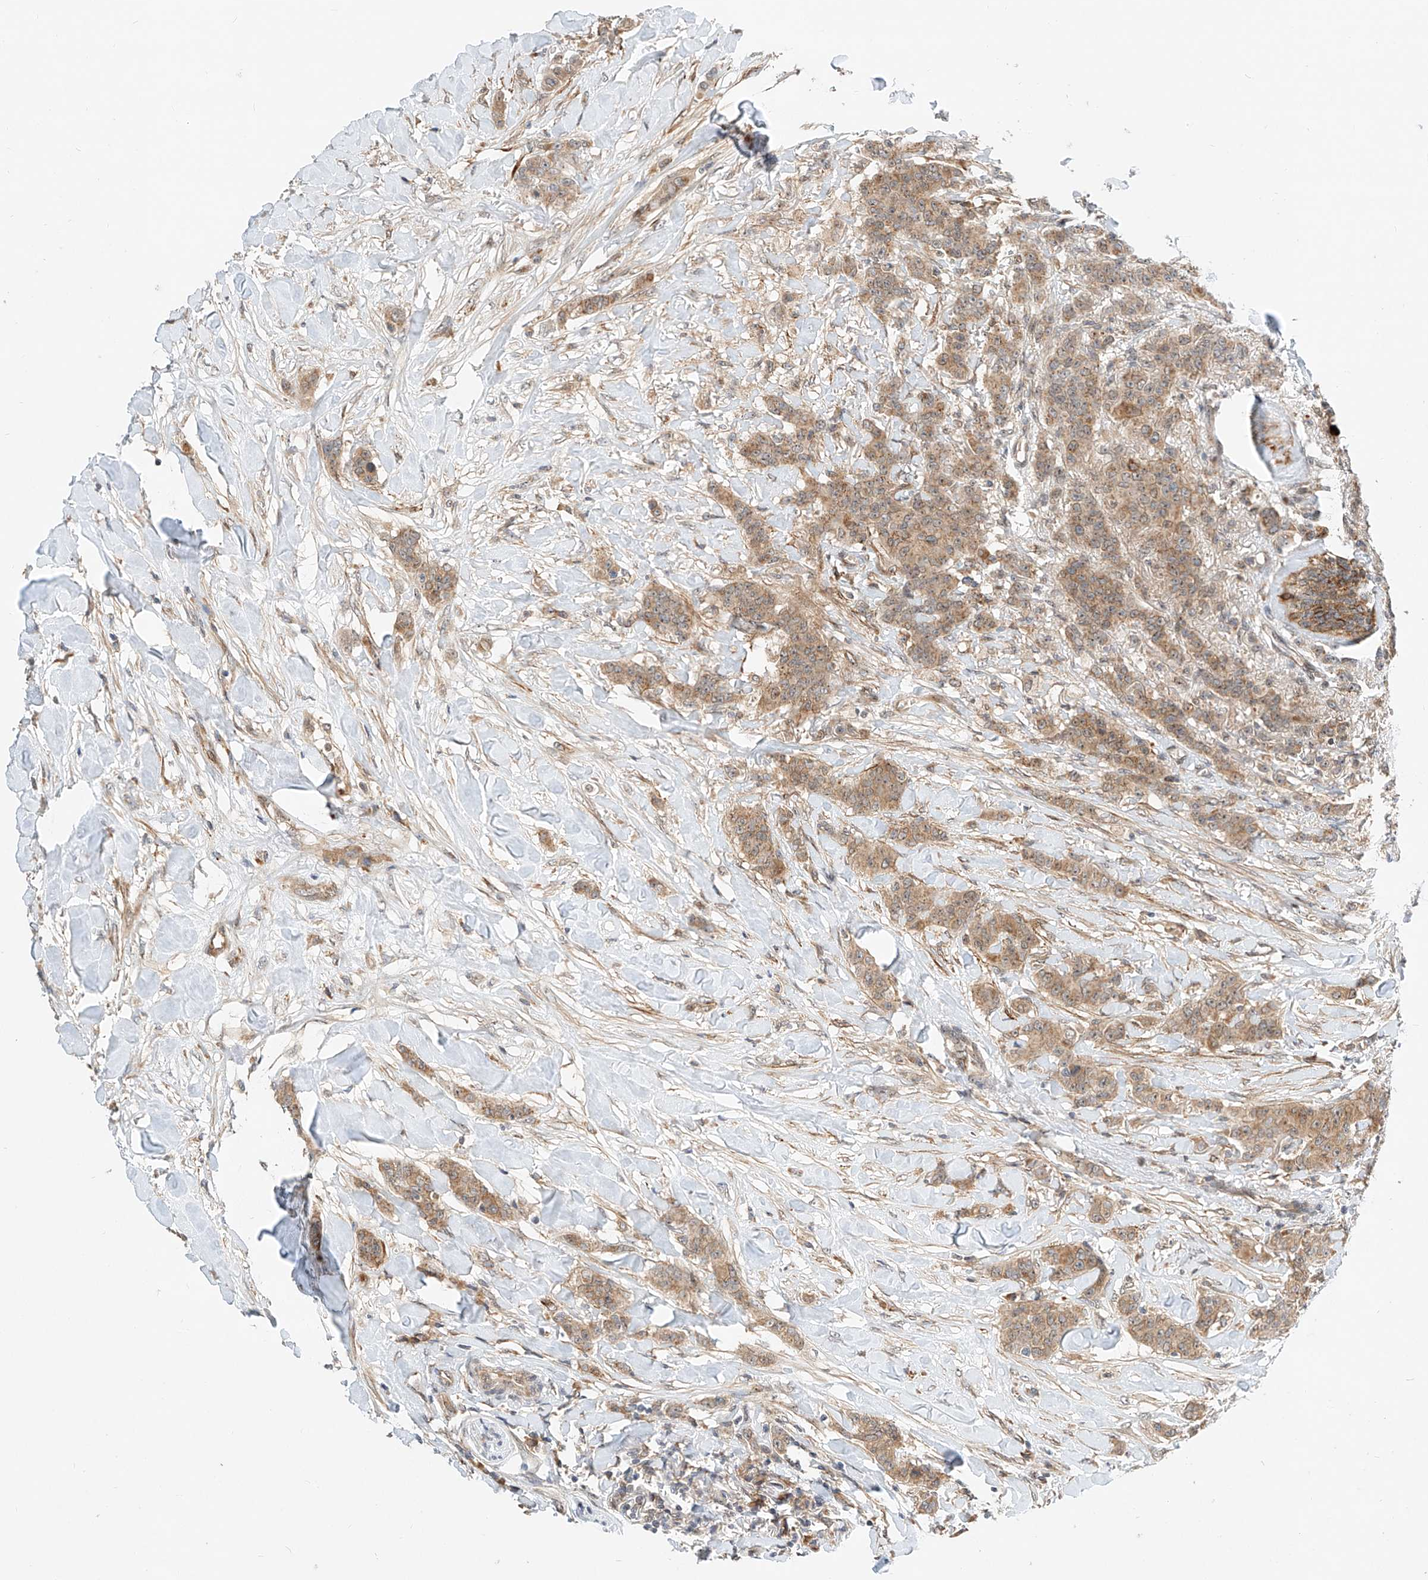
{"staining": {"intensity": "moderate", "quantity": ">75%", "location": "cytoplasmic/membranous"}, "tissue": "breast cancer", "cell_type": "Tumor cells", "image_type": "cancer", "snomed": [{"axis": "morphology", "description": "Duct carcinoma"}, {"axis": "topography", "description": "Breast"}], "caption": "Breast intraductal carcinoma tissue shows moderate cytoplasmic/membranous positivity in about >75% of tumor cells (DAB IHC, brown staining for protein, blue staining for nuclei).", "gene": "CPAMD8", "patient": {"sex": "female", "age": 40}}